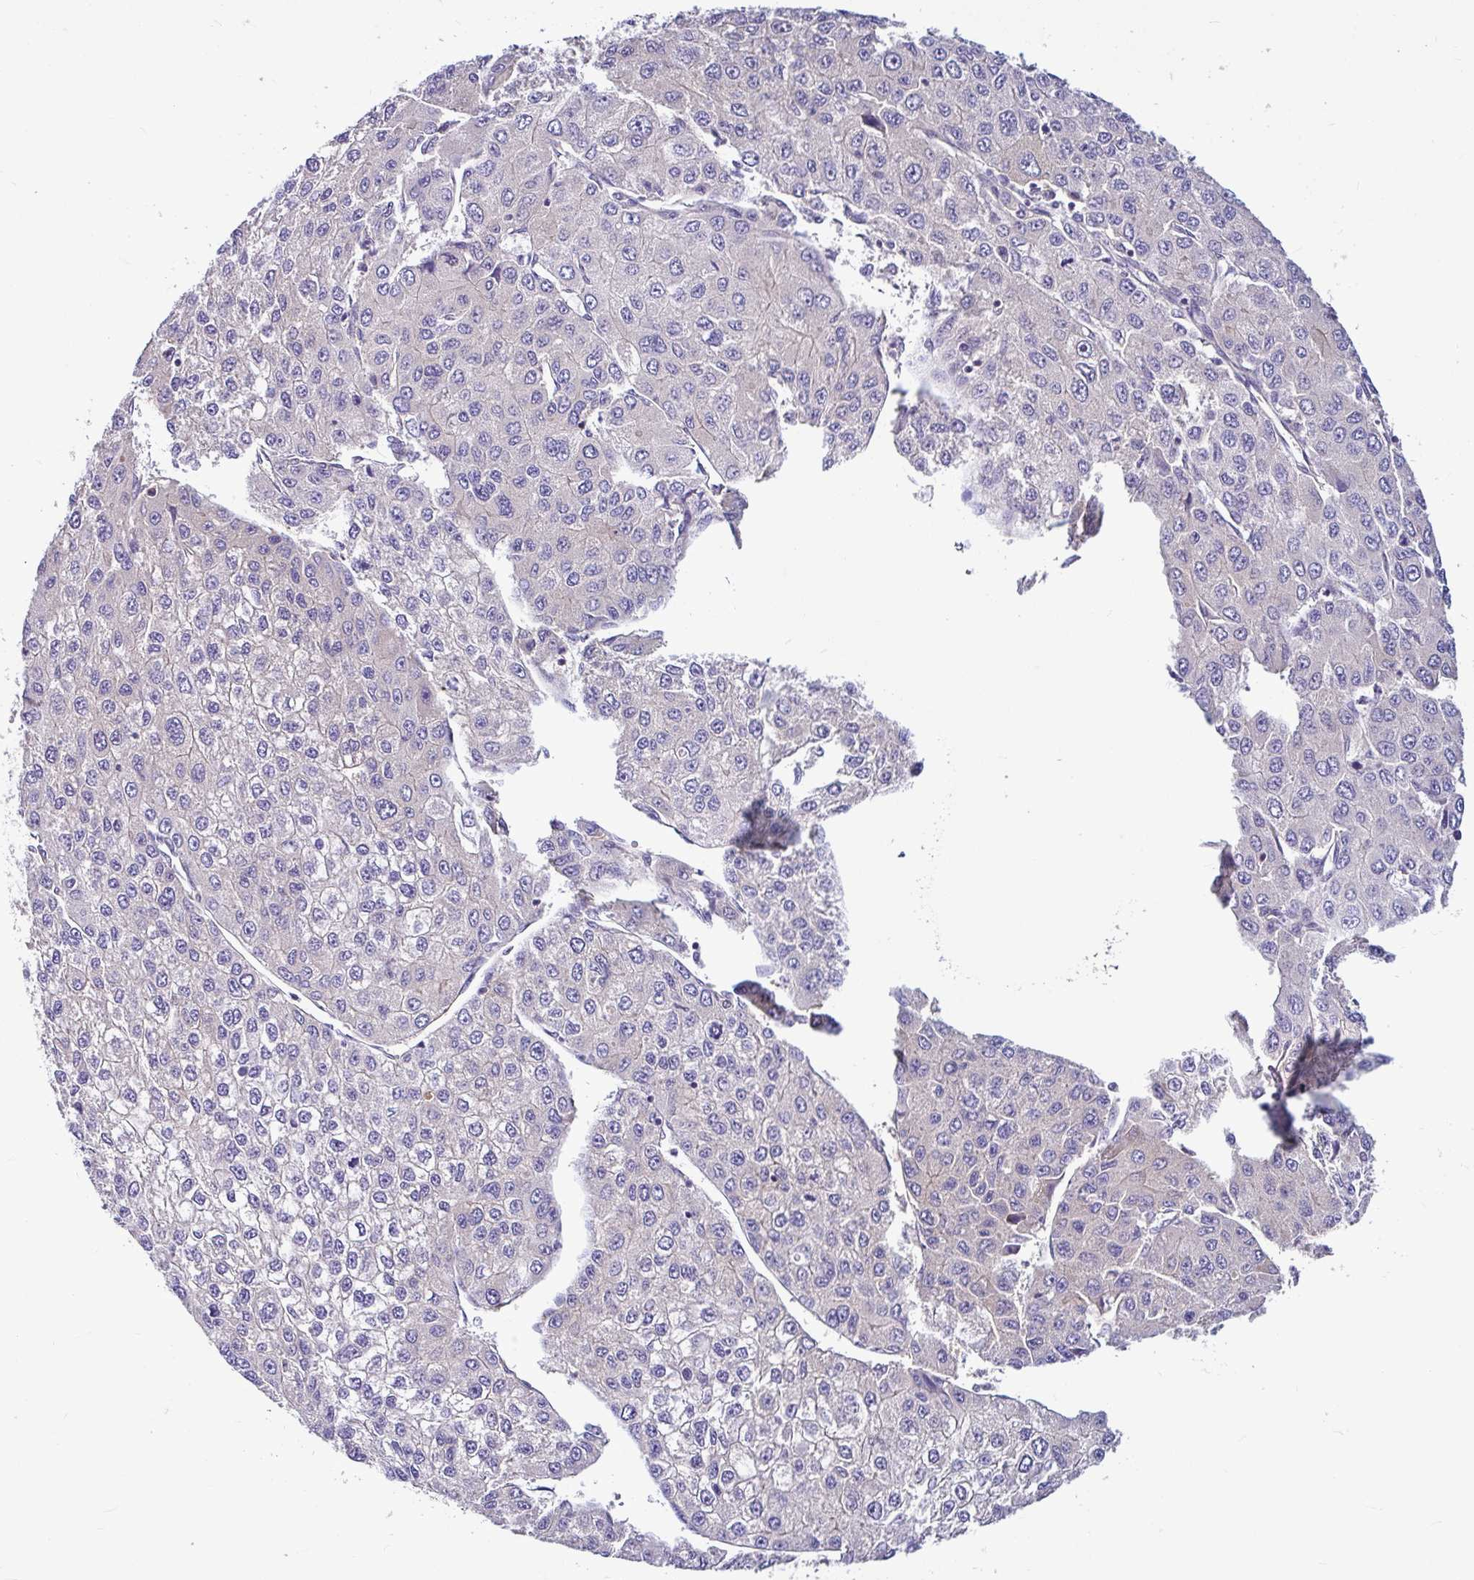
{"staining": {"intensity": "negative", "quantity": "none", "location": "none"}, "tissue": "liver cancer", "cell_type": "Tumor cells", "image_type": "cancer", "snomed": [{"axis": "morphology", "description": "Carcinoma, Hepatocellular, NOS"}, {"axis": "topography", "description": "Liver"}], "caption": "Immunohistochemistry of human hepatocellular carcinoma (liver) demonstrates no expression in tumor cells.", "gene": "LARS1", "patient": {"sex": "female", "age": 66}}